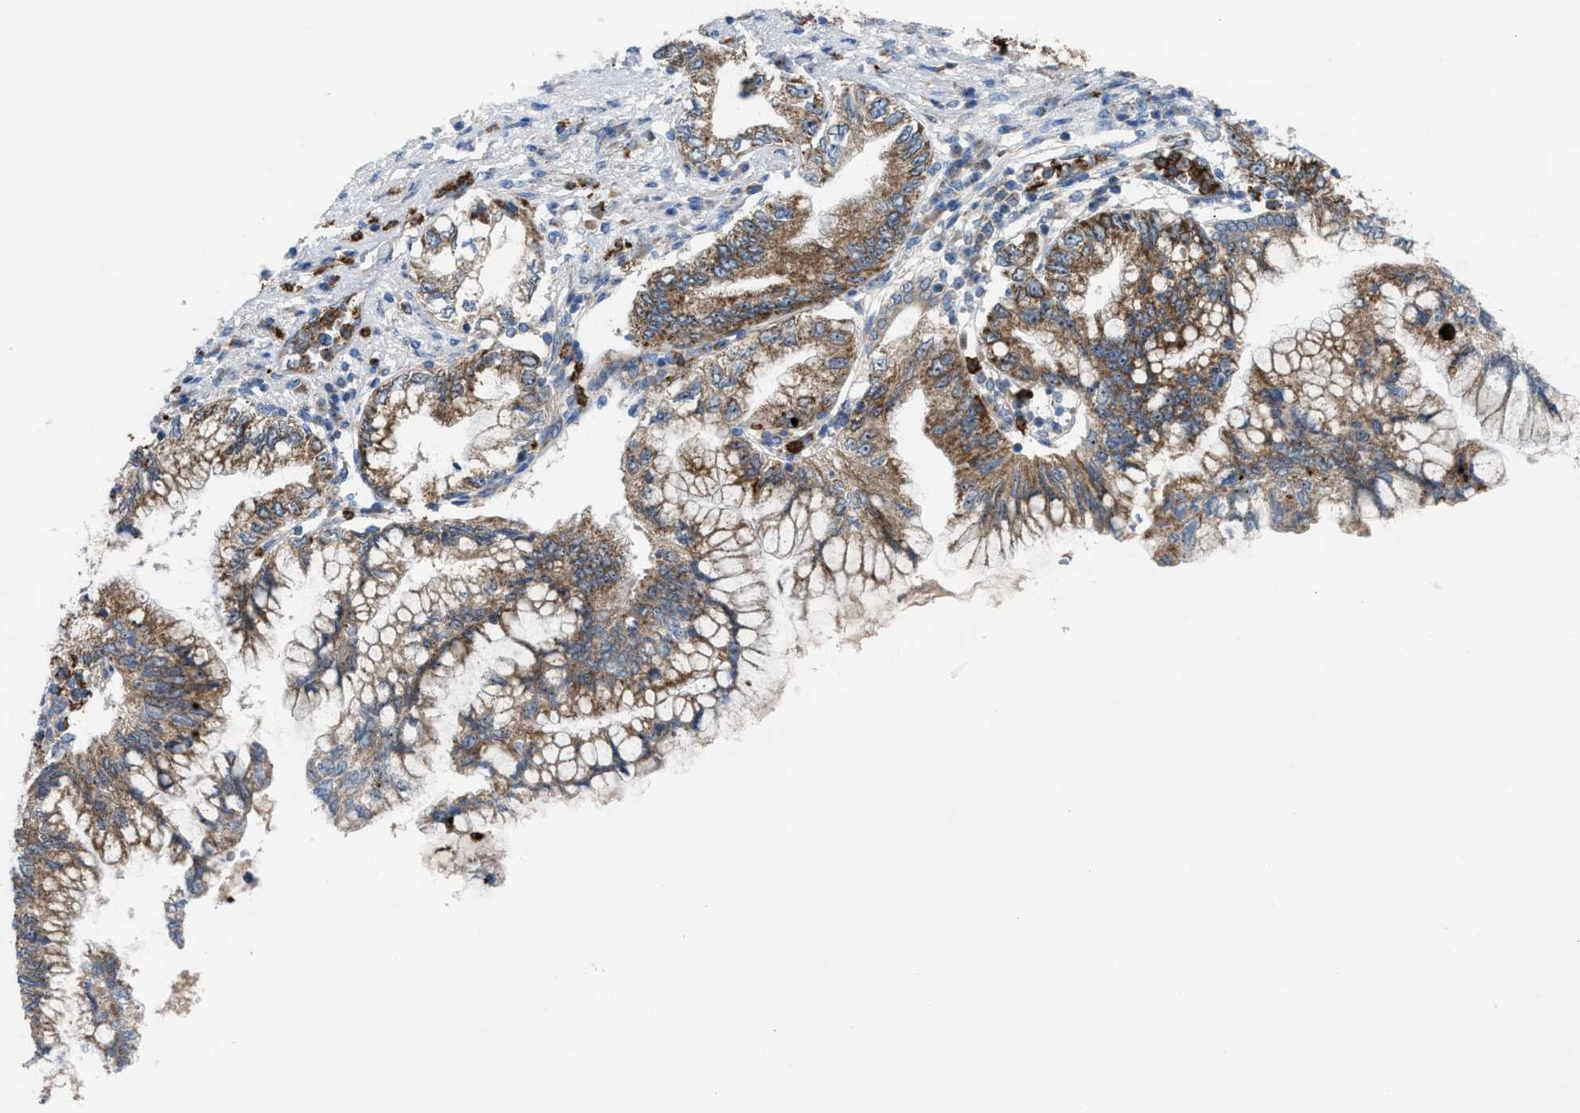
{"staining": {"intensity": "moderate", "quantity": ">75%", "location": "cytoplasmic/membranous"}, "tissue": "pancreatic cancer", "cell_type": "Tumor cells", "image_type": "cancer", "snomed": [{"axis": "morphology", "description": "Adenocarcinoma, NOS"}, {"axis": "topography", "description": "Pancreas"}], "caption": "DAB (3,3'-diaminobenzidine) immunohistochemical staining of human adenocarcinoma (pancreatic) displays moderate cytoplasmic/membranous protein staining in approximately >75% of tumor cells.", "gene": "TPH1", "patient": {"sex": "female", "age": 73}}